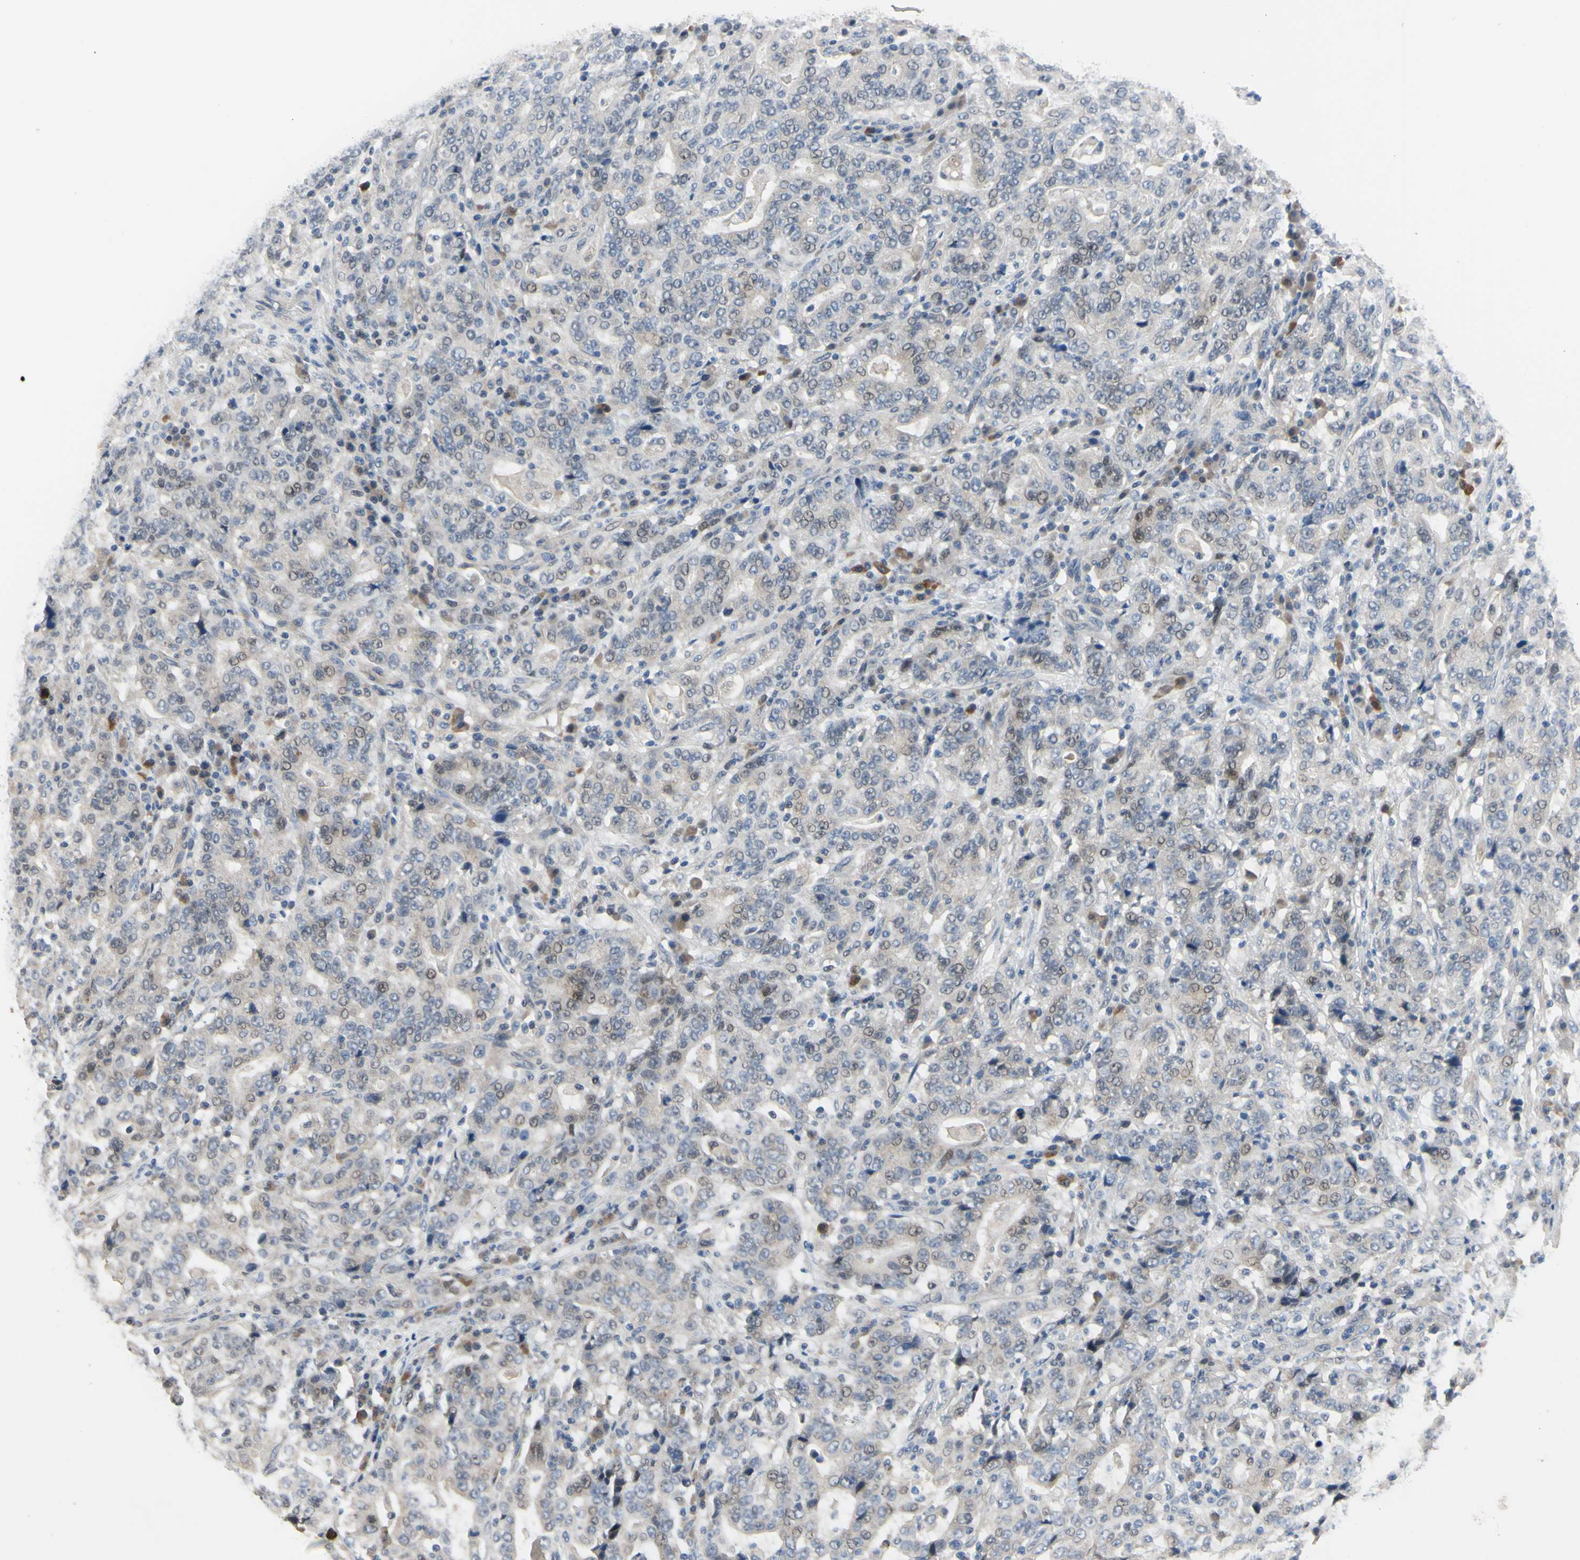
{"staining": {"intensity": "weak", "quantity": "<25%", "location": "nuclear"}, "tissue": "stomach cancer", "cell_type": "Tumor cells", "image_type": "cancer", "snomed": [{"axis": "morphology", "description": "Normal tissue, NOS"}, {"axis": "morphology", "description": "Adenocarcinoma, NOS"}, {"axis": "topography", "description": "Stomach, upper"}, {"axis": "topography", "description": "Stomach"}], "caption": "High power microscopy micrograph of an immunohistochemistry (IHC) micrograph of adenocarcinoma (stomach), revealing no significant expression in tumor cells.", "gene": "LHX9", "patient": {"sex": "male", "age": 59}}